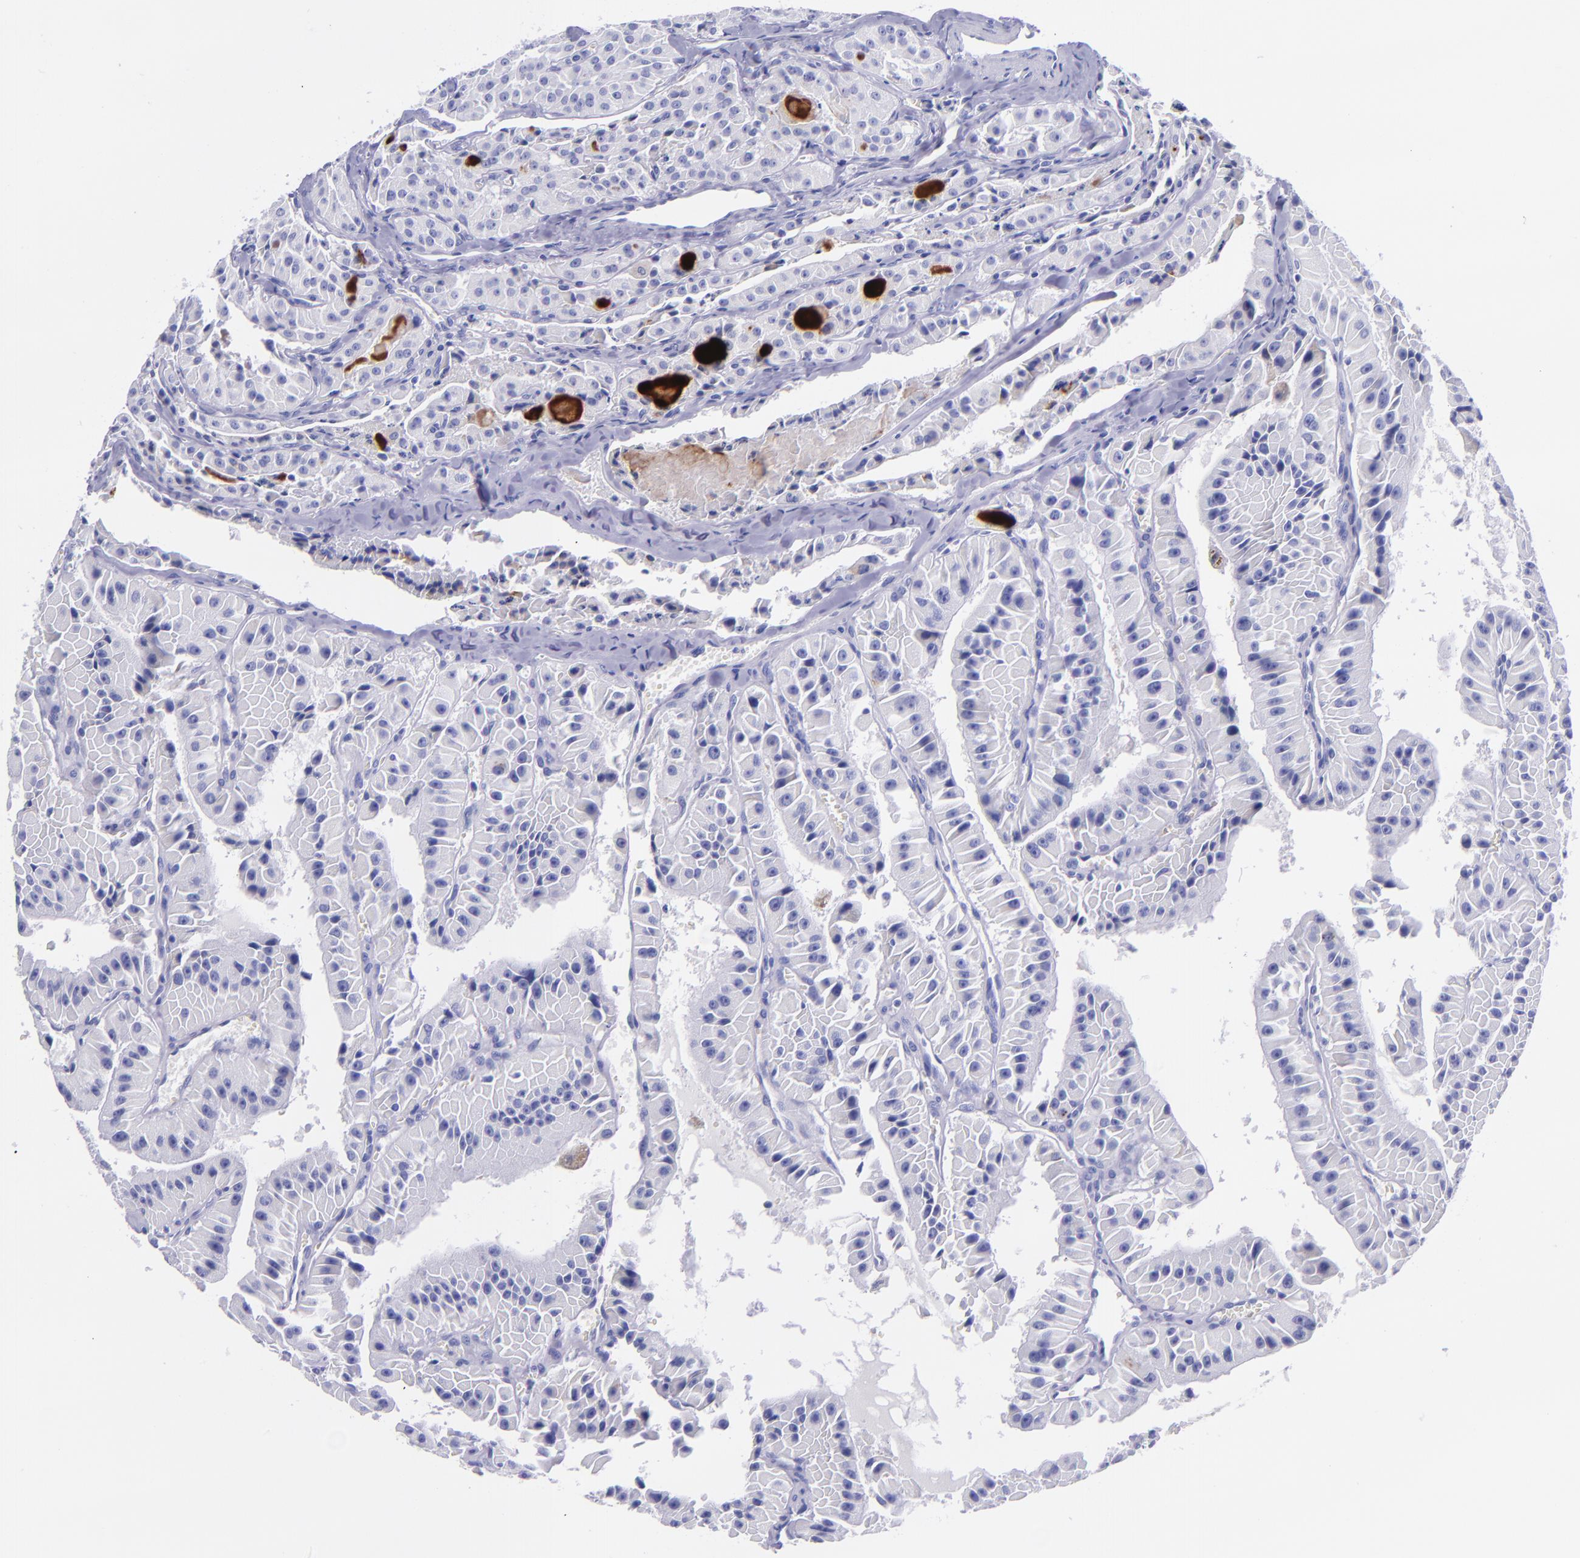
{"staining": {"intensity": "negative", "quantity": "none", "location": "none"}, "tissue": "thyroid cancer", "cell_type": "Tumor cells", "image_type": "cancer", "snomed": [{"axis": "morphology", "description": "Carcinoma, NOS"}, {"axis": "topography", "description": "Thyroid gland"}], "caption": "The photomicrograph shows no significant expression in tumor cells of thyroid cancer (carcinoma).", "gene": "SLPI", "patient": {"sex": "male", "age": 76}}